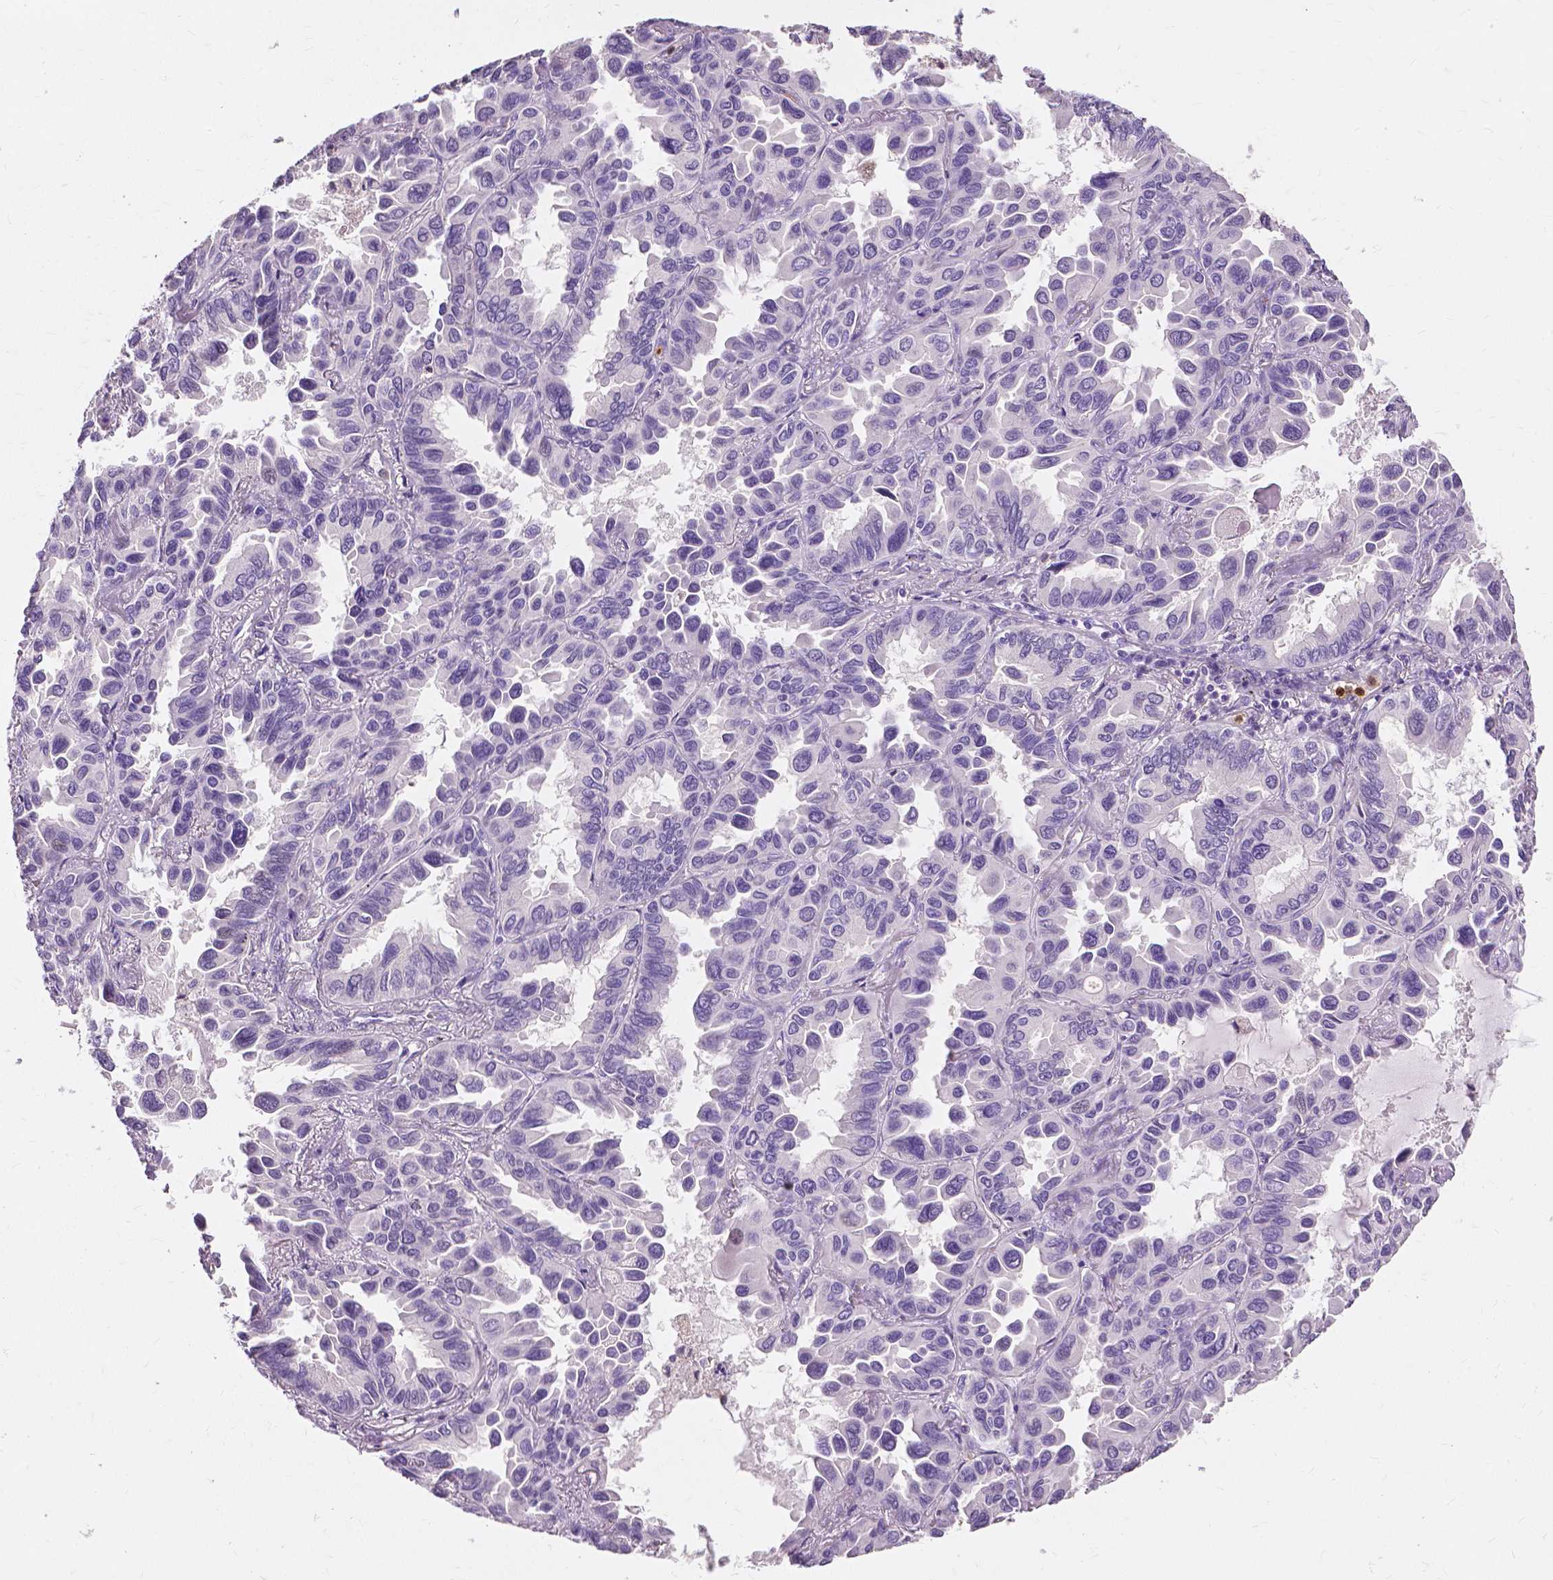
{"staining": {"intensity": "negative", "quantity": "none", "location": "none"}, "tissue": "lung cancer", "cell_type": "Tumor cells", "image_type": "cancer", "snomed": [{"axis": "morphology", "description": "Adenocarcinoma, NOS"}, {"axis": "topography", "description": "Lung"}], "caption": "Tumor cells show no significant staining in lung cancer.", "gene": "CXCR2", "patient": {"sex": "male", "age": 64}}